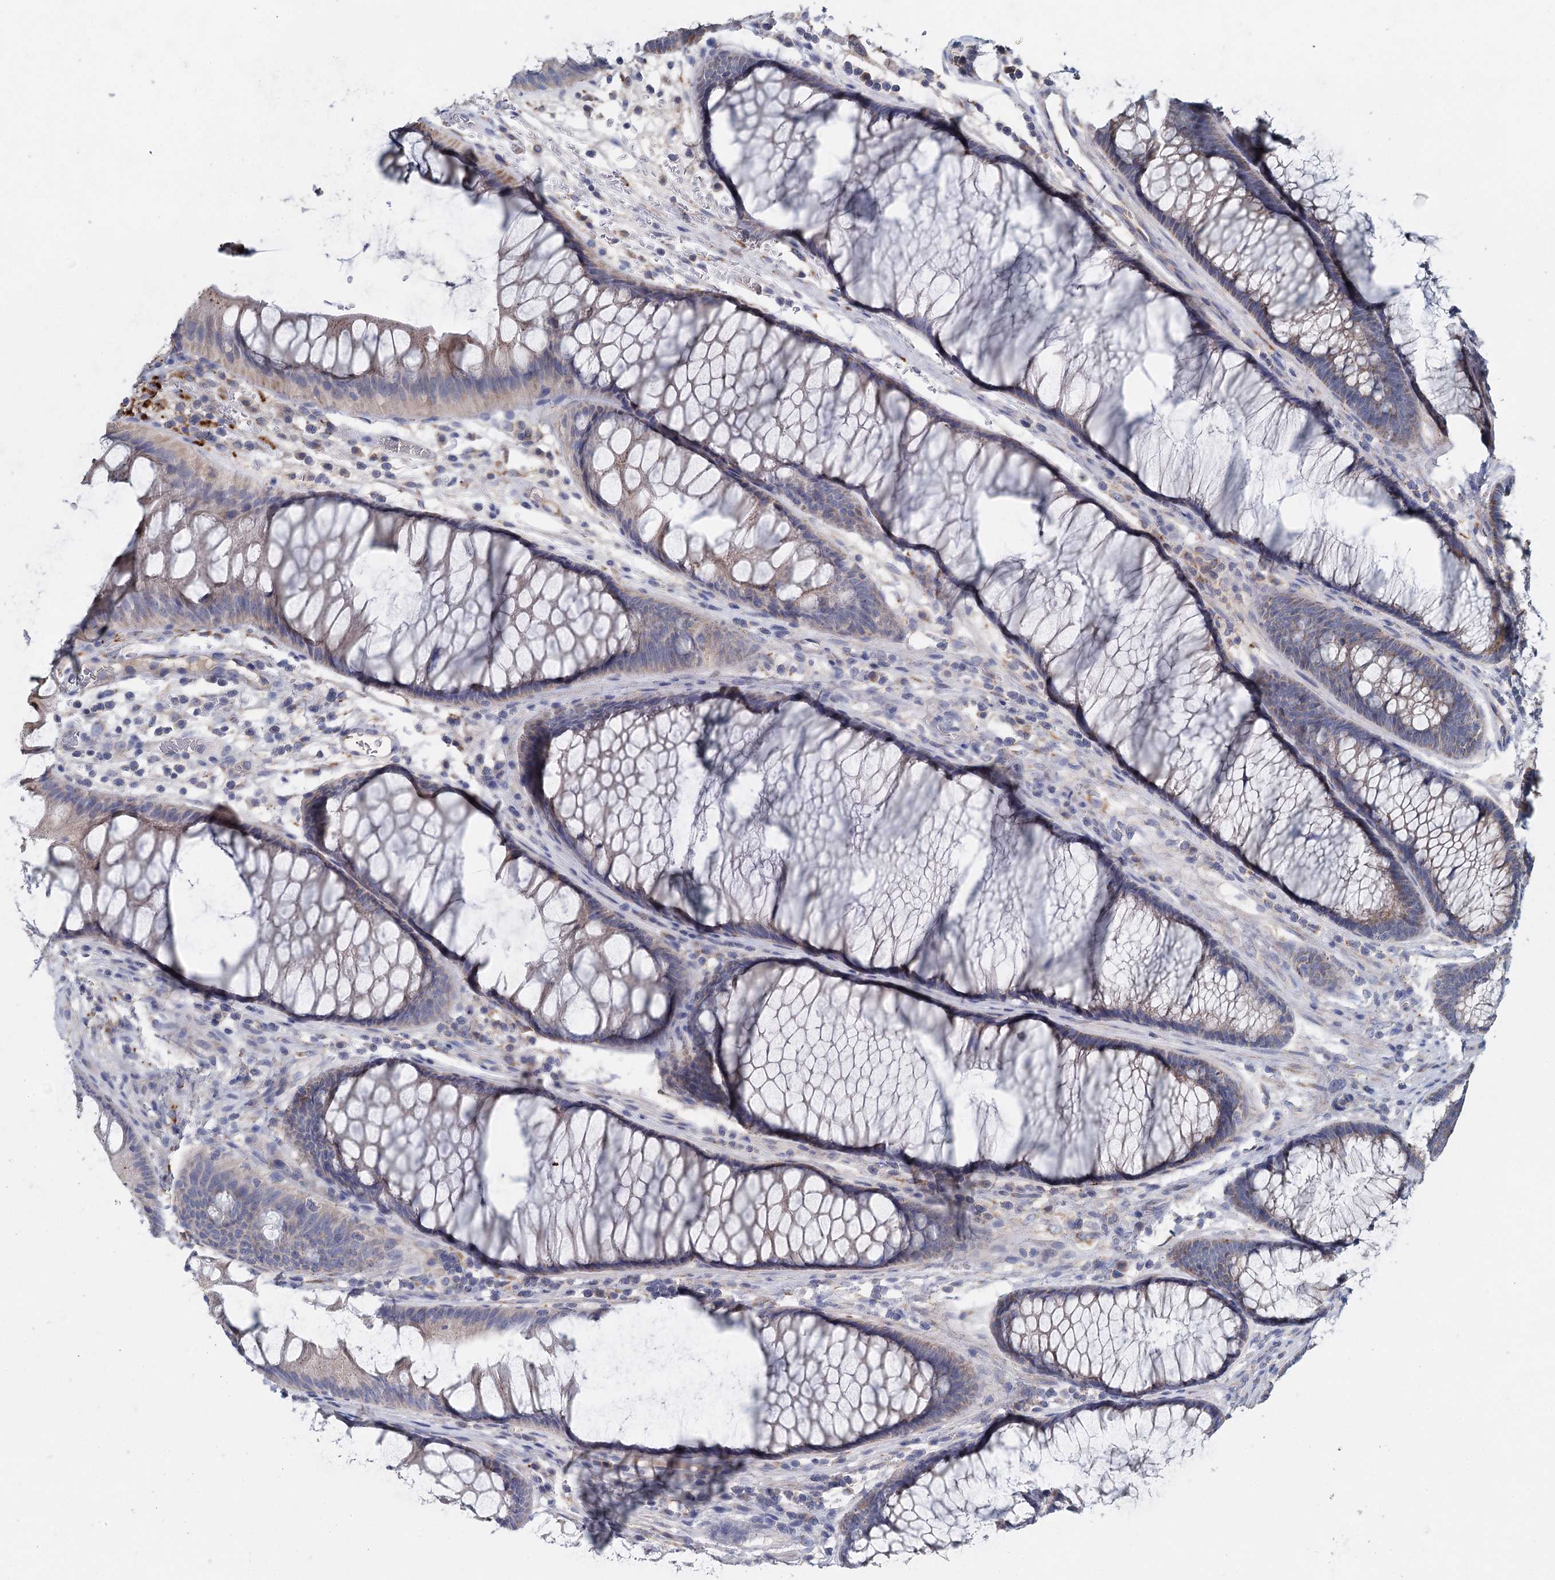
{"staining": {"intensity": "negative", "quantity": "none", "location": "none"}, "tissue": "colon", "cell_type": "Endothelial cells", "image_type": "normal", "snomed": [{"axis": "morphology", "description": "Normal tissue, NOS"}, {"axis": "topography", "description": "Colon"}], "caption": "IHC of normal colon demonstrates no expression in endothelial cells.", "gene": "ANKRD16", "patient": {"sex": "female", "age": 82}}